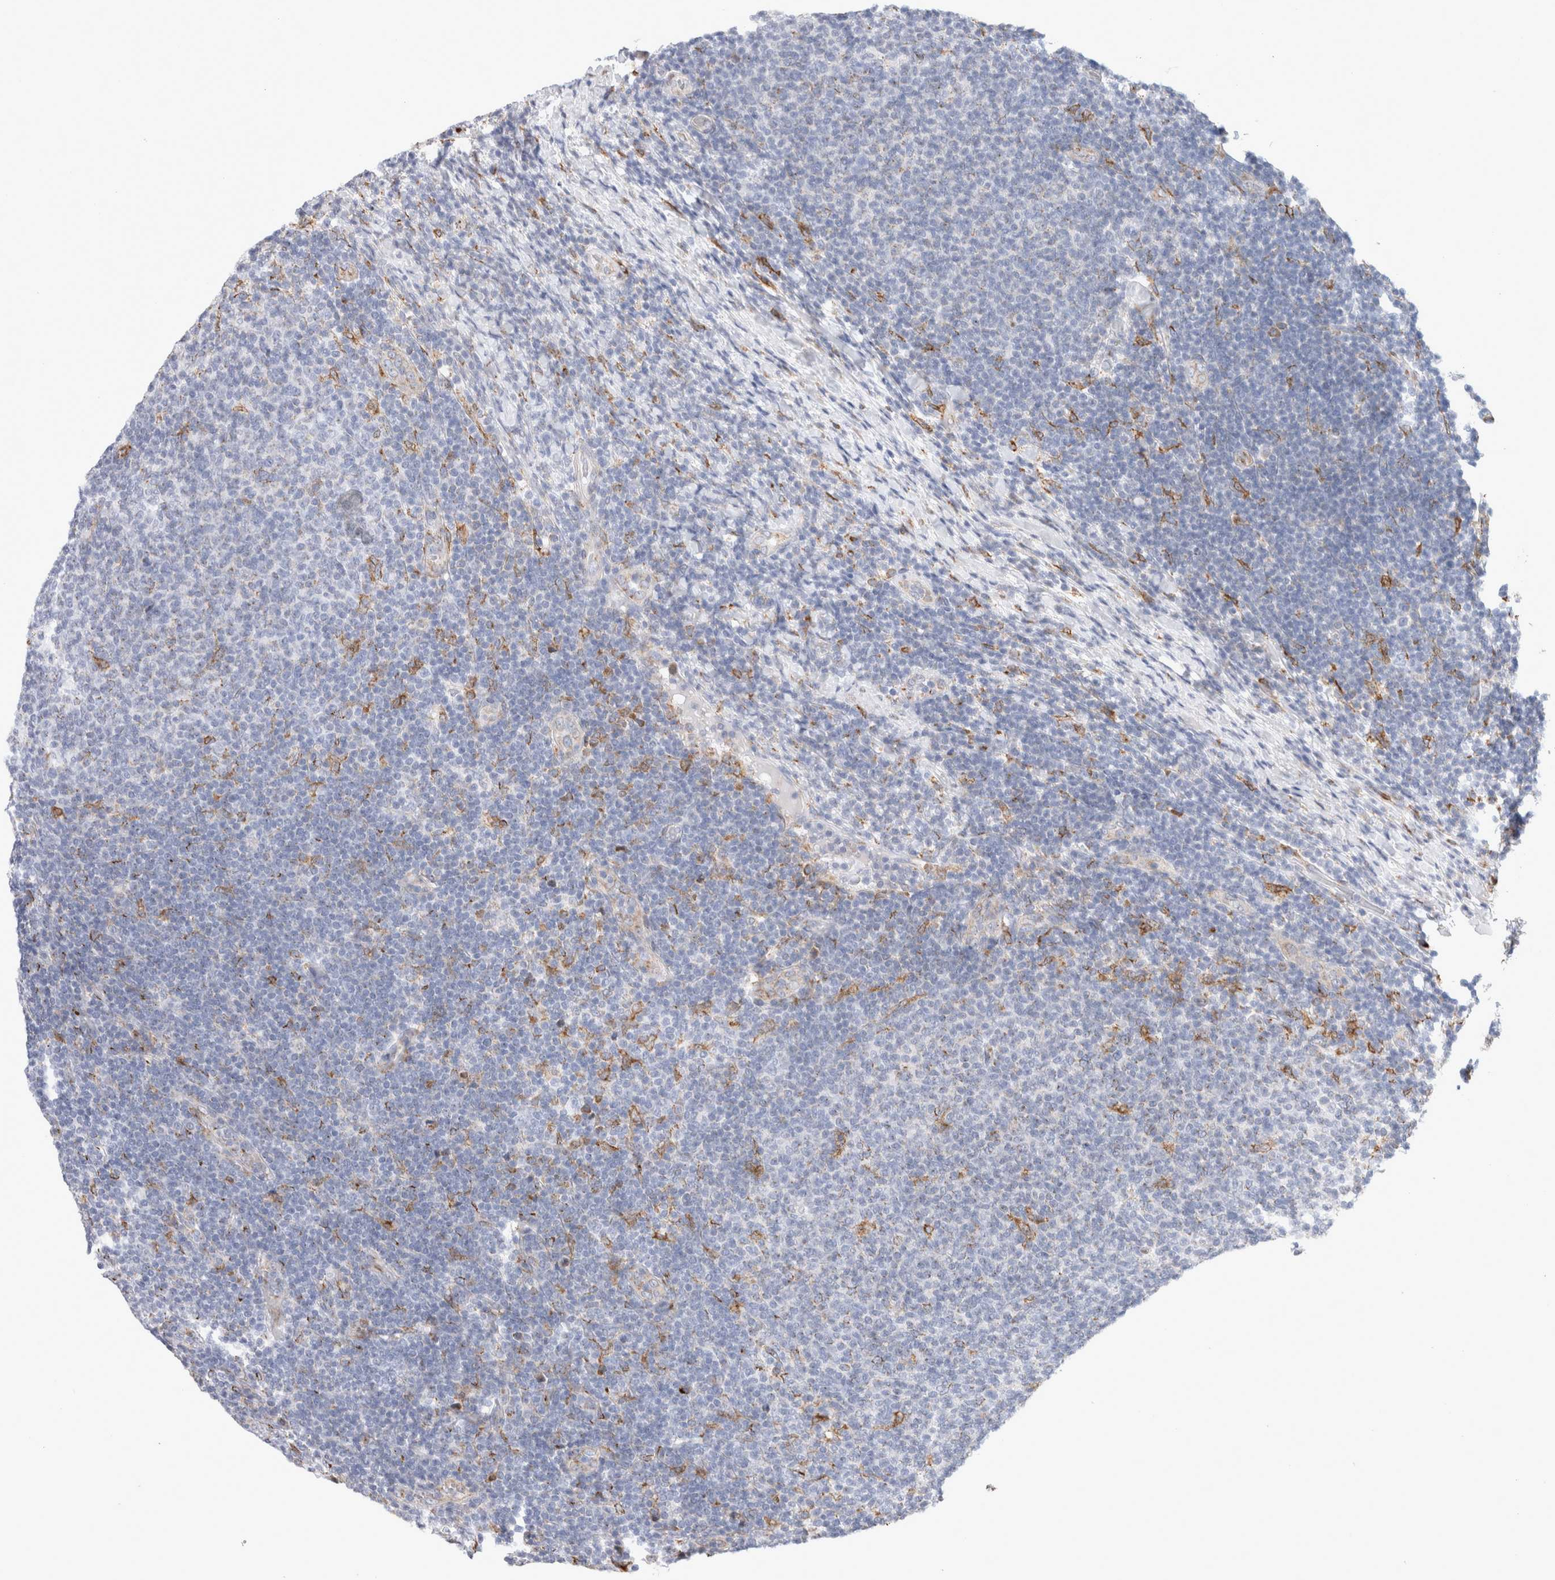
{"staining": {"intensity": "negative", "quantity": "none", "location": "none"}, "tissue": "lymphoma", "cell_type": "Tumor cells", "image_type": "cancer", "snomed": [{"axis": "morphology", "description": "Malignant lymphoma, non-Hodgkin's type, Low grade"}, {"axis": "topography", "description": "Lymph node"}], "caption": "Immunohistochemical staining of human lymphoma demonstrates no significant expression in tumor cells.", "gene": "MCFD2", "patient": {"sex": "male", "age": 66}}